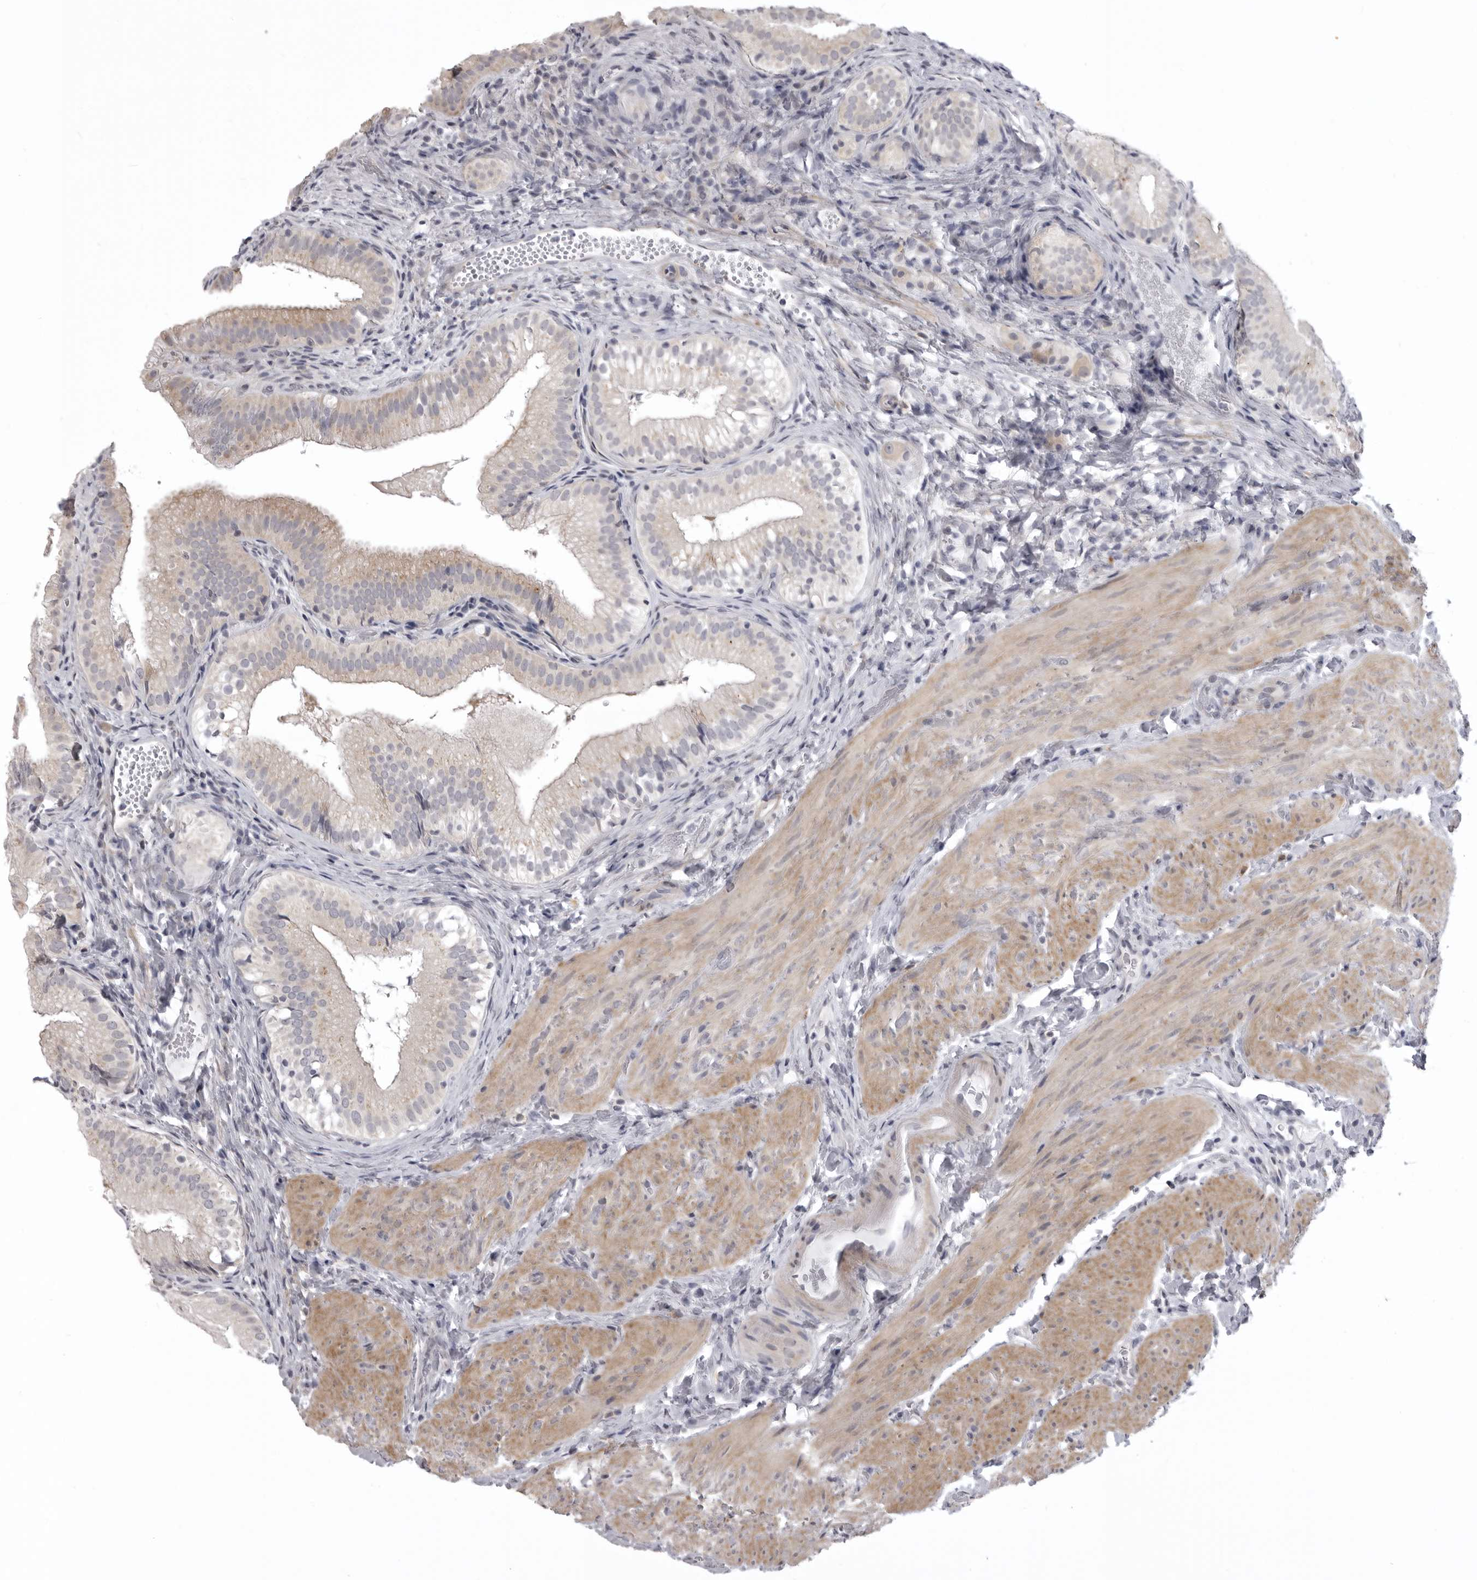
{"staining": {"intensity": "moderate", "quantity": "<25%", "location": "cytoplasmic/membranous"}, "tissue": "gallbladder", "cell_type": "Glandular cells", "image_type": "normal", "snomed": [{"axis": "morphology", "description": "Normal tissue, NOS"}, {"axis": "topography", "description": "Gallbladder"}], "caption": "Gallbladder was stained to show a protein in brown. There is low levels of moderate cytoplasmic/membranous expression in about <25% of glandular cells.", "gene": "NCEH1", "patient": {"sex": "female", "age": 30}}